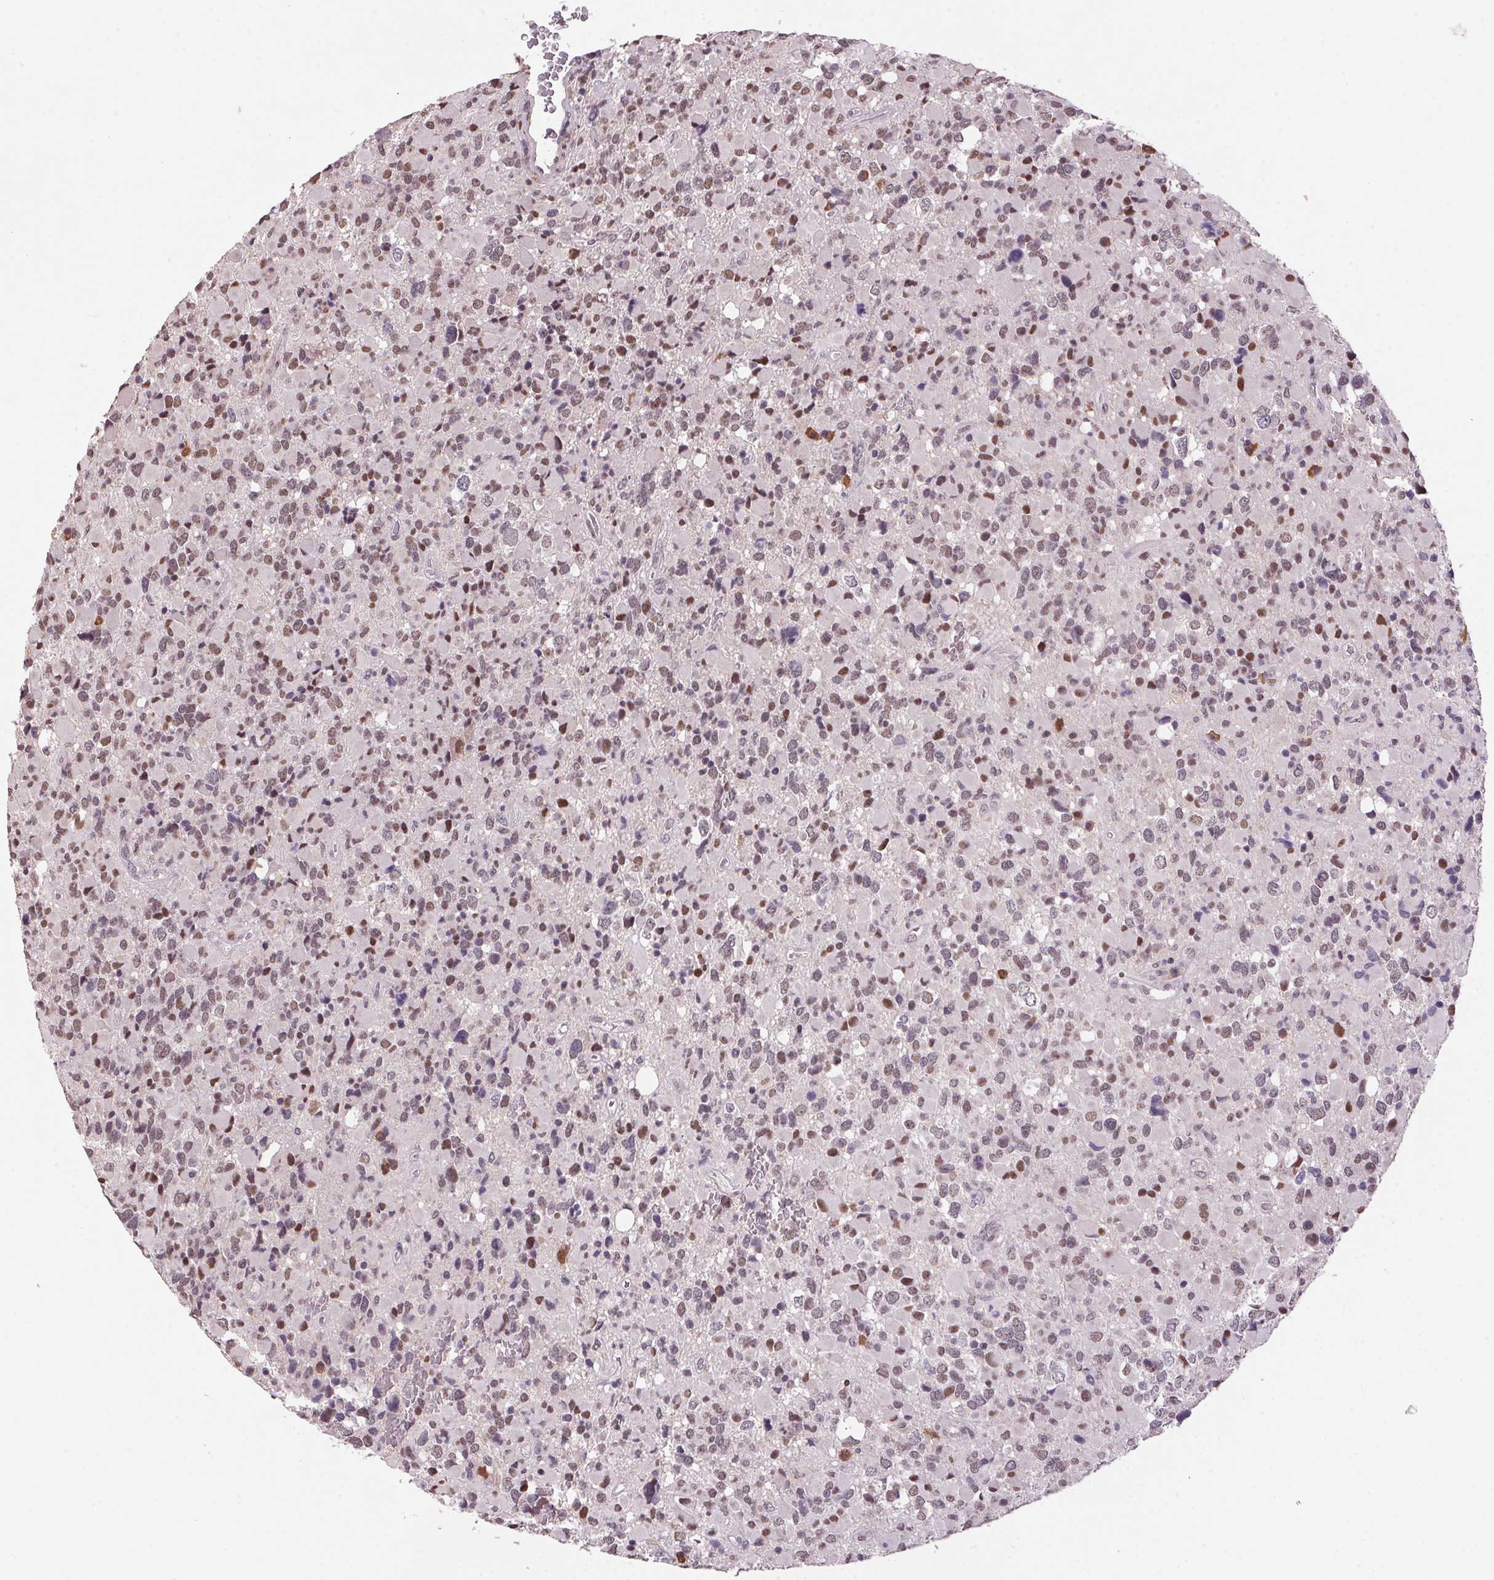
{"staining": {"intensity": "moderate", "quantity": "25%-75%", "location": "nuclear"}, "tissue": "glioma", "cell_type": "Tumor cells", "image_type": "cancer", "snomed": [{"axis": "morphology", "description": "Glioma, malignant, High grade"}, {"axis": "topography", "description": "Brain"}], "caption": "IHC of human glioma shows medium levels of moderate nuclear positivity in approximately 25%-75% of tumor cells.", "gene": "ZBTB4", "patient": {"sex": "female", "age": 40}}